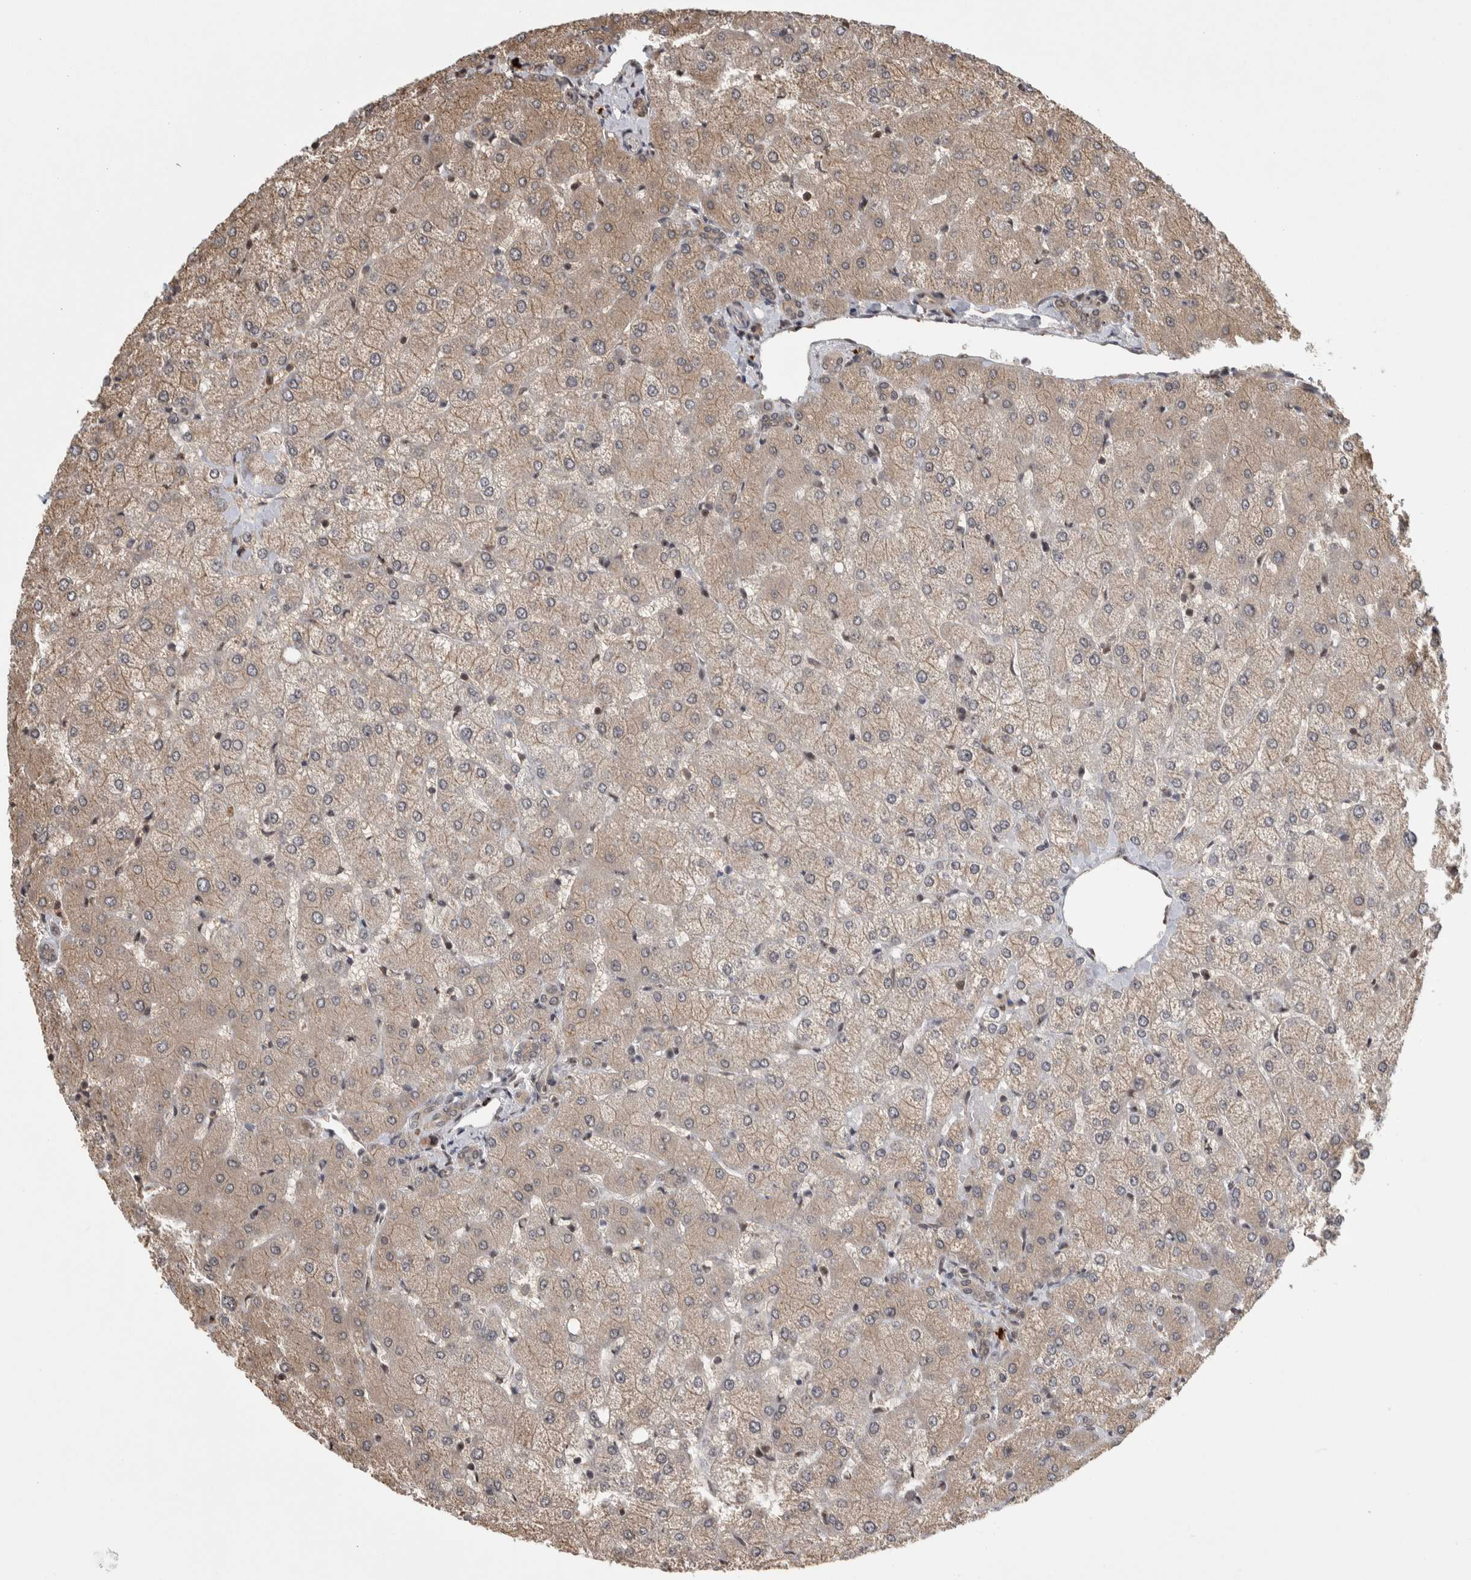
{"staining": {"intensity": "weak", "quantity": ">75%", "location": "cytoplasmic/membranous,nuclear"}, "tissue": "liver", "cell_type": "Cholangiocytes", "image_type": "normal", "snomed": [{"axis": "morphology", "description": "Normal tissue, NOS"}, {"axis": "topography", "description": "Liver"}], "caption": "Immunohistochemical staining of normal human liver demonstrates >75% levels of weak cytoplasmic/membranous,nuclear protein positivity in approximately >75% of cholangiocytes.", "gene": "ZNF592", "patient": {"sex": "female", "age": 54}}